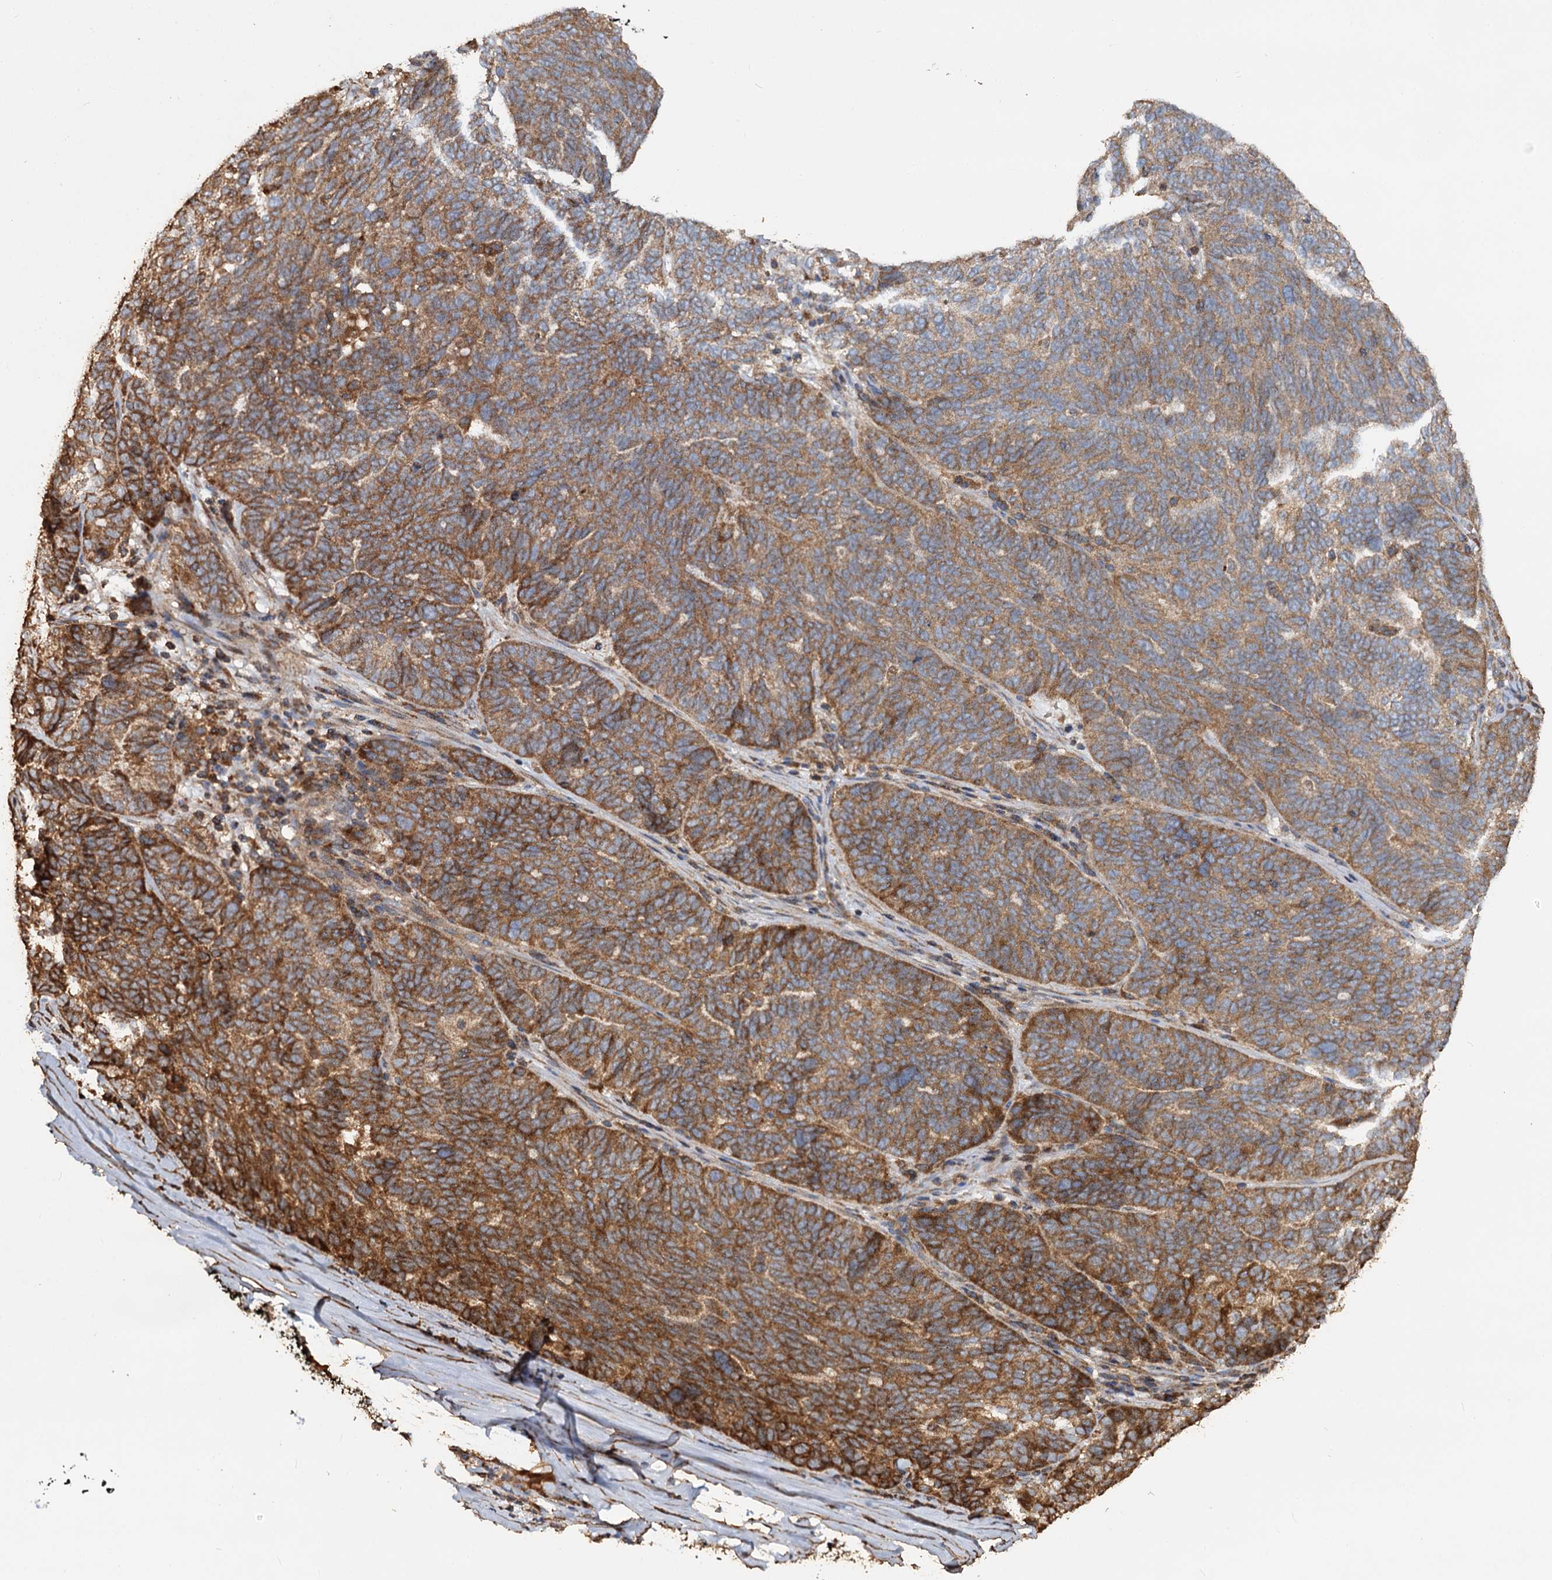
{"staining": {"intensity": "moderate", "quantity": ">75%", "location": "cytoplasmic/membranous"}, "tissue": "ovarian cancer", "cell_type": "Tumor cells", "image_type": "cancer", "snomed": [{"axis": "morphology", "description": "Cystadenocarcinoma, serous, NOS"}, {"axis": "topography", "description": "Ovary"}], "caption": "Immunohistochemistry (IHC) image of neoplastic tissue: human serous cystadenocarcinoma (ovarian) stained using immunohistochemistry (IHC) displays medium levels of moderate protein expression localized specifically in the cytoplasmic/membranous of tumor cells, appearing as a cytoplasmic/membranous brown color.", "gene": "NOTCH2NLA", "patient": {"sex": "female", "age": 59}}